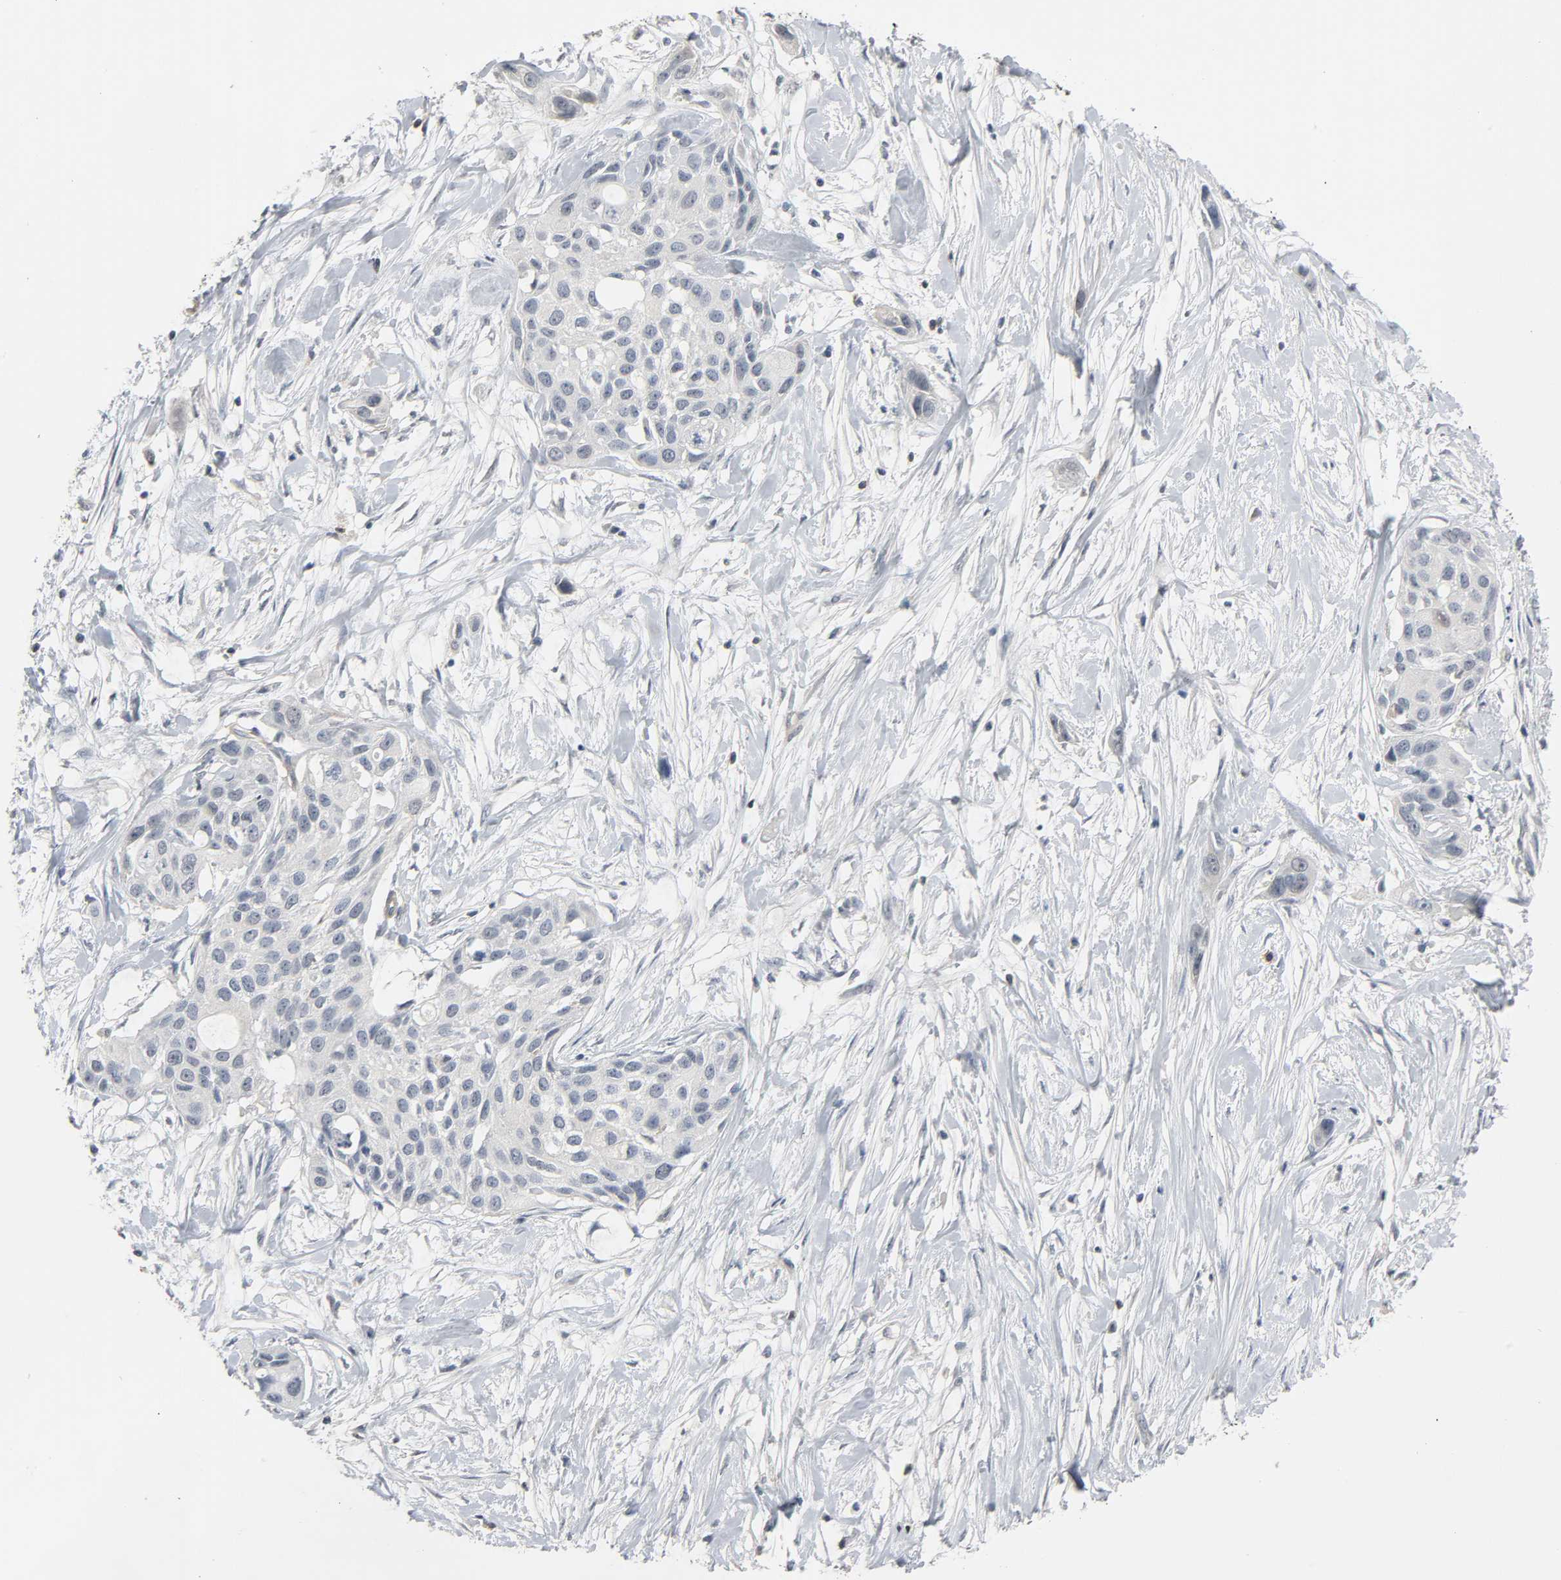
{"staining": {"intensity": "negative", "quantity": "none", "location": "none"}, "tissue": "pancreatic cancer", "cell_type": "Tumor cells", "image_type": "cancer", "snomed": [{"axis": "morphology", "description": "Adenocarcinoma, NOS"}, {"axis": "topography", "description": "Pancreas"}], "caption": "This is a histopathology image of immunohistochemistry staining of pancreatic cancer (adenocarcinoma), which shows no expression in tumor cells. (DAB immunohistochemistry (IHC), high magnification).", "gene": "CD4", "patient": {"sex": "female", "age": 60}}